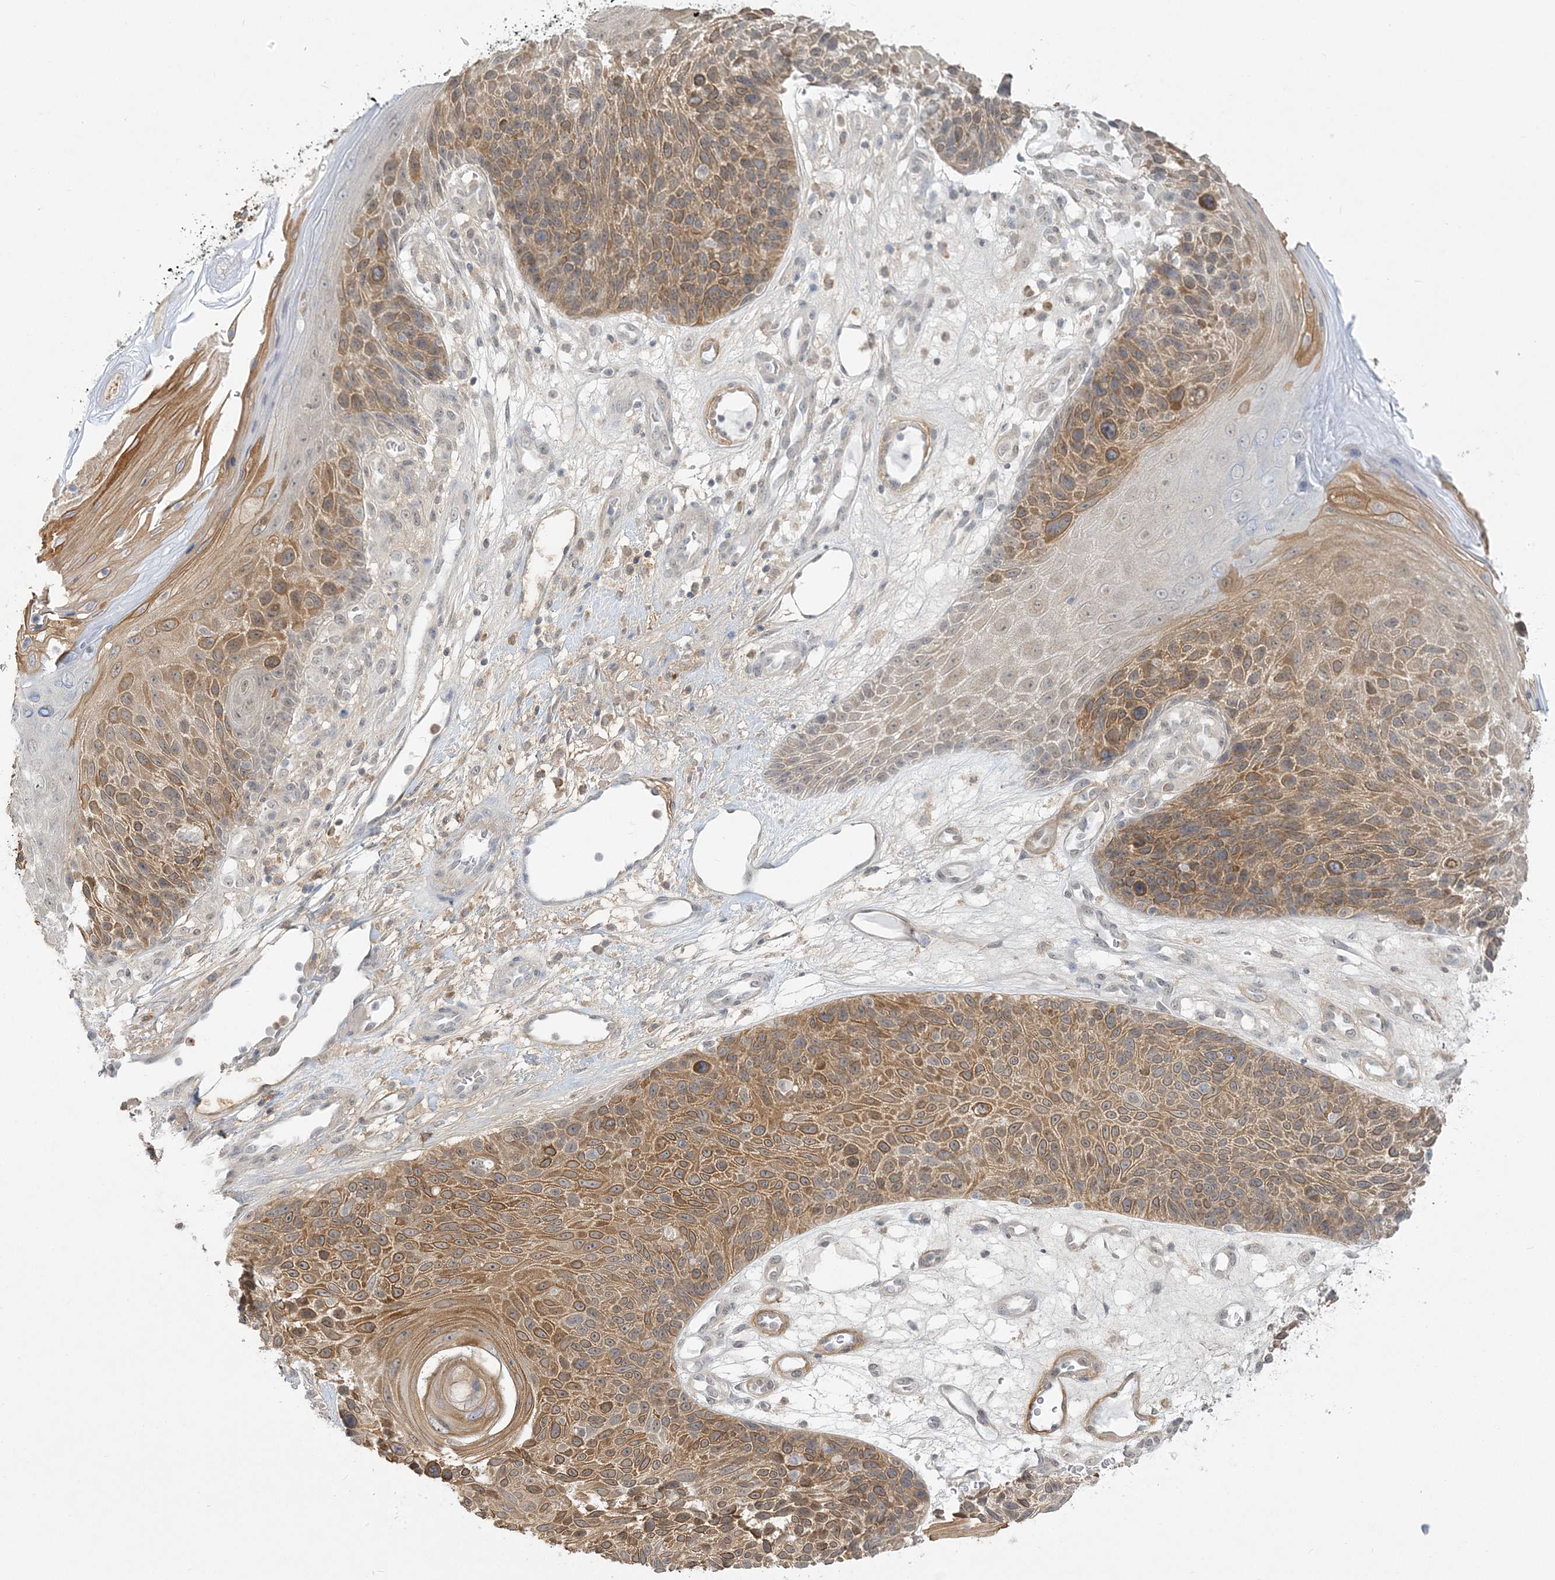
{"staining": {"intensity": "moderate", "quantity": ">75%", "location": "cytoplasmic/membranous"}, "tissue": "skin cancer", "cell_type": "Tumor cells", "image_type": "cancer", "snomed": [{"axis": "morphology", "description": "Squamous cell carcinoma, NOS"}, {"axis": "topography", "description": "Skin"}], "caption": "A micrograph showing moderate cytoplasmic/membranous positivity in approximately >75% of tumor cells in skin squamous cell carcinoma, as visualized by brown immunohistochemical staining.", "gene": "ANKS1A", "patient": {"sex": "female", "age": 88}}